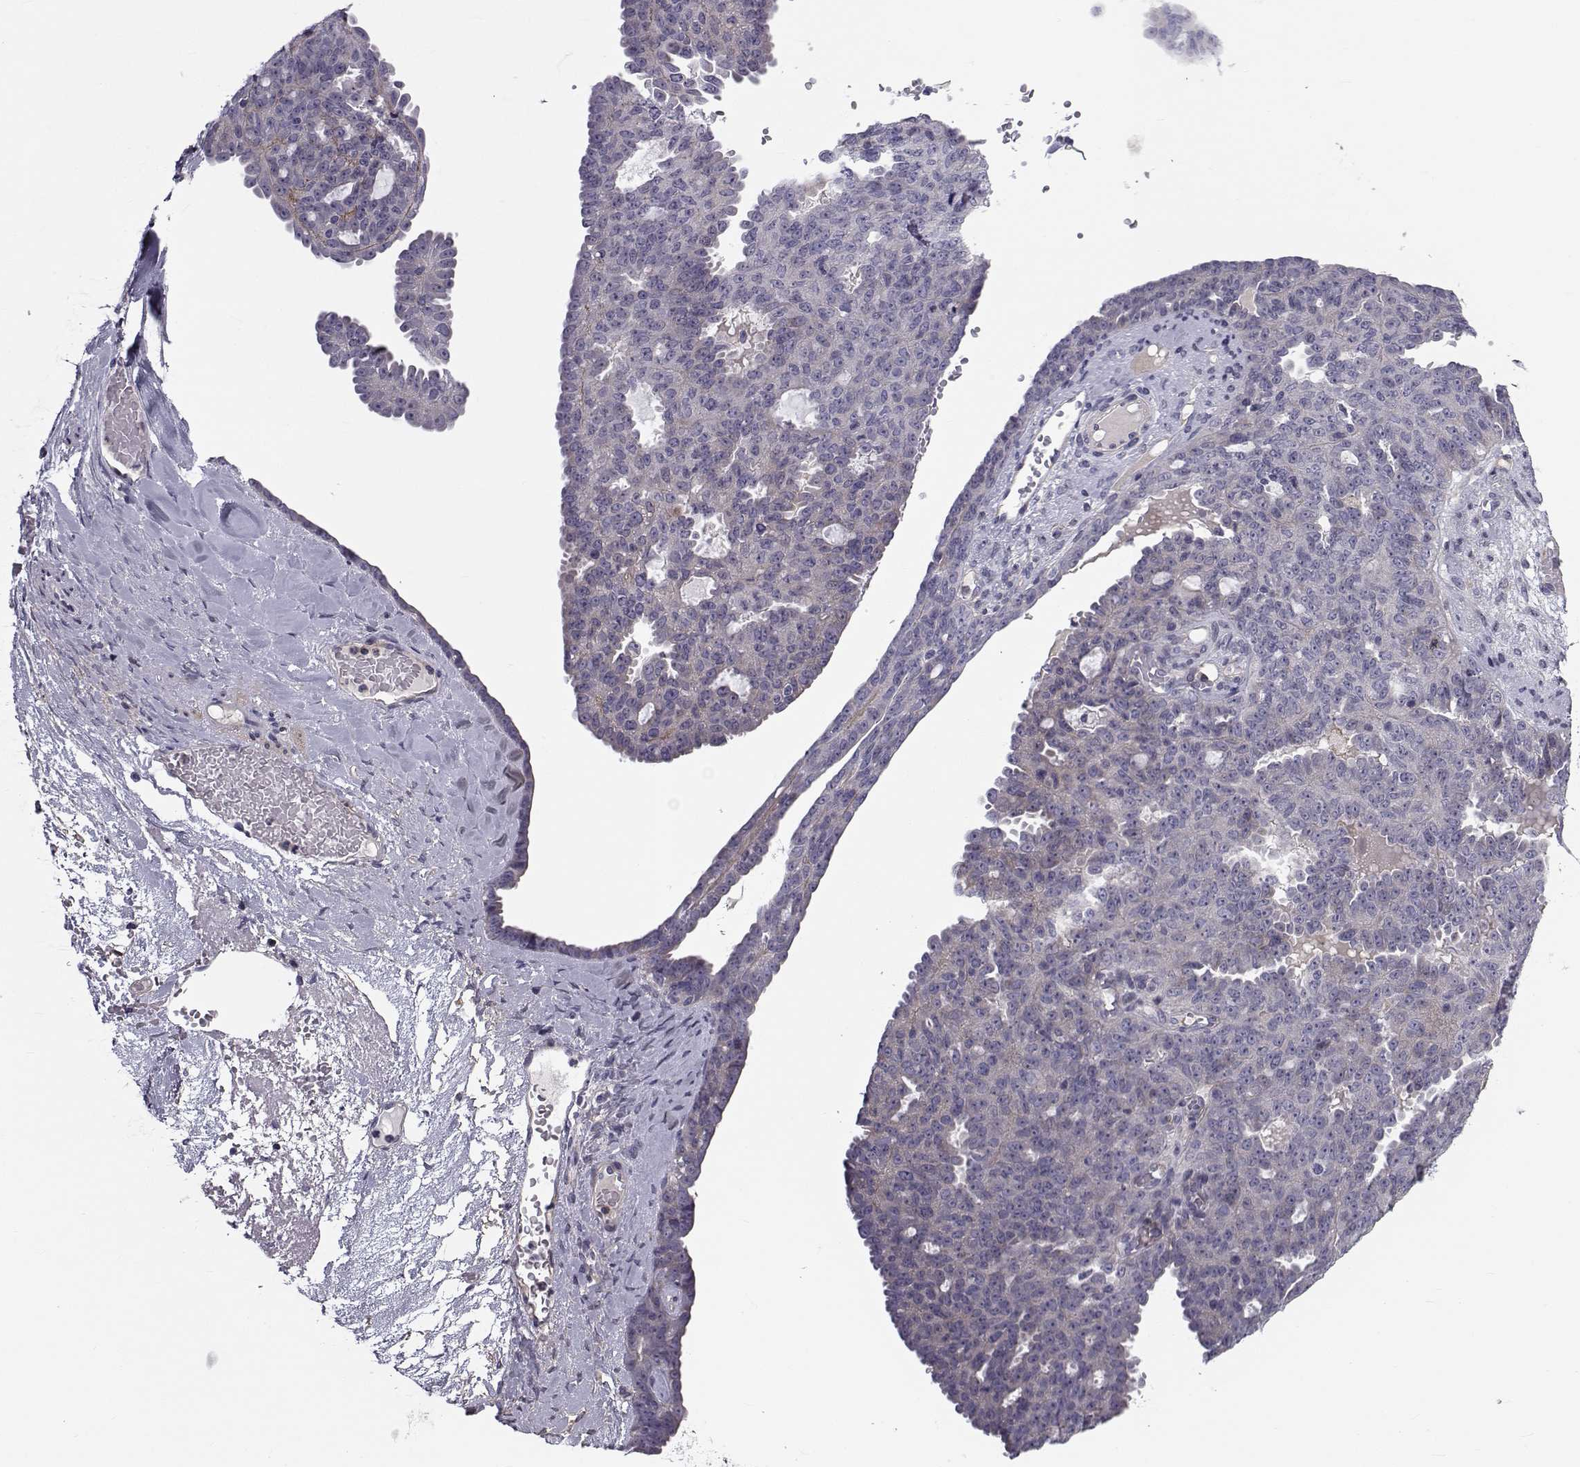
{"staining": {"intensity": "negative", "quantity": "none", "location": "none"}, "tissue": "ovarian cancer", "cell_type": "Tumor cells", "image_type": "cancer", "snomed": [{"axis": "morphology", "description": "Cystadenocarcinoma, serous, NOS"}, {"axis": "topography", "description": "Ovary"}], "caption": "A high-resolution image shows immunohistochemistry (IHC) staining of ovarian serous cystadenocarcinoma, which reveals no significant positivity in tumor cells. (DAB immunohistochemistry, high magnification).", "gene": "LRRC27", "patient": {"sex": "female", "age": 71}}